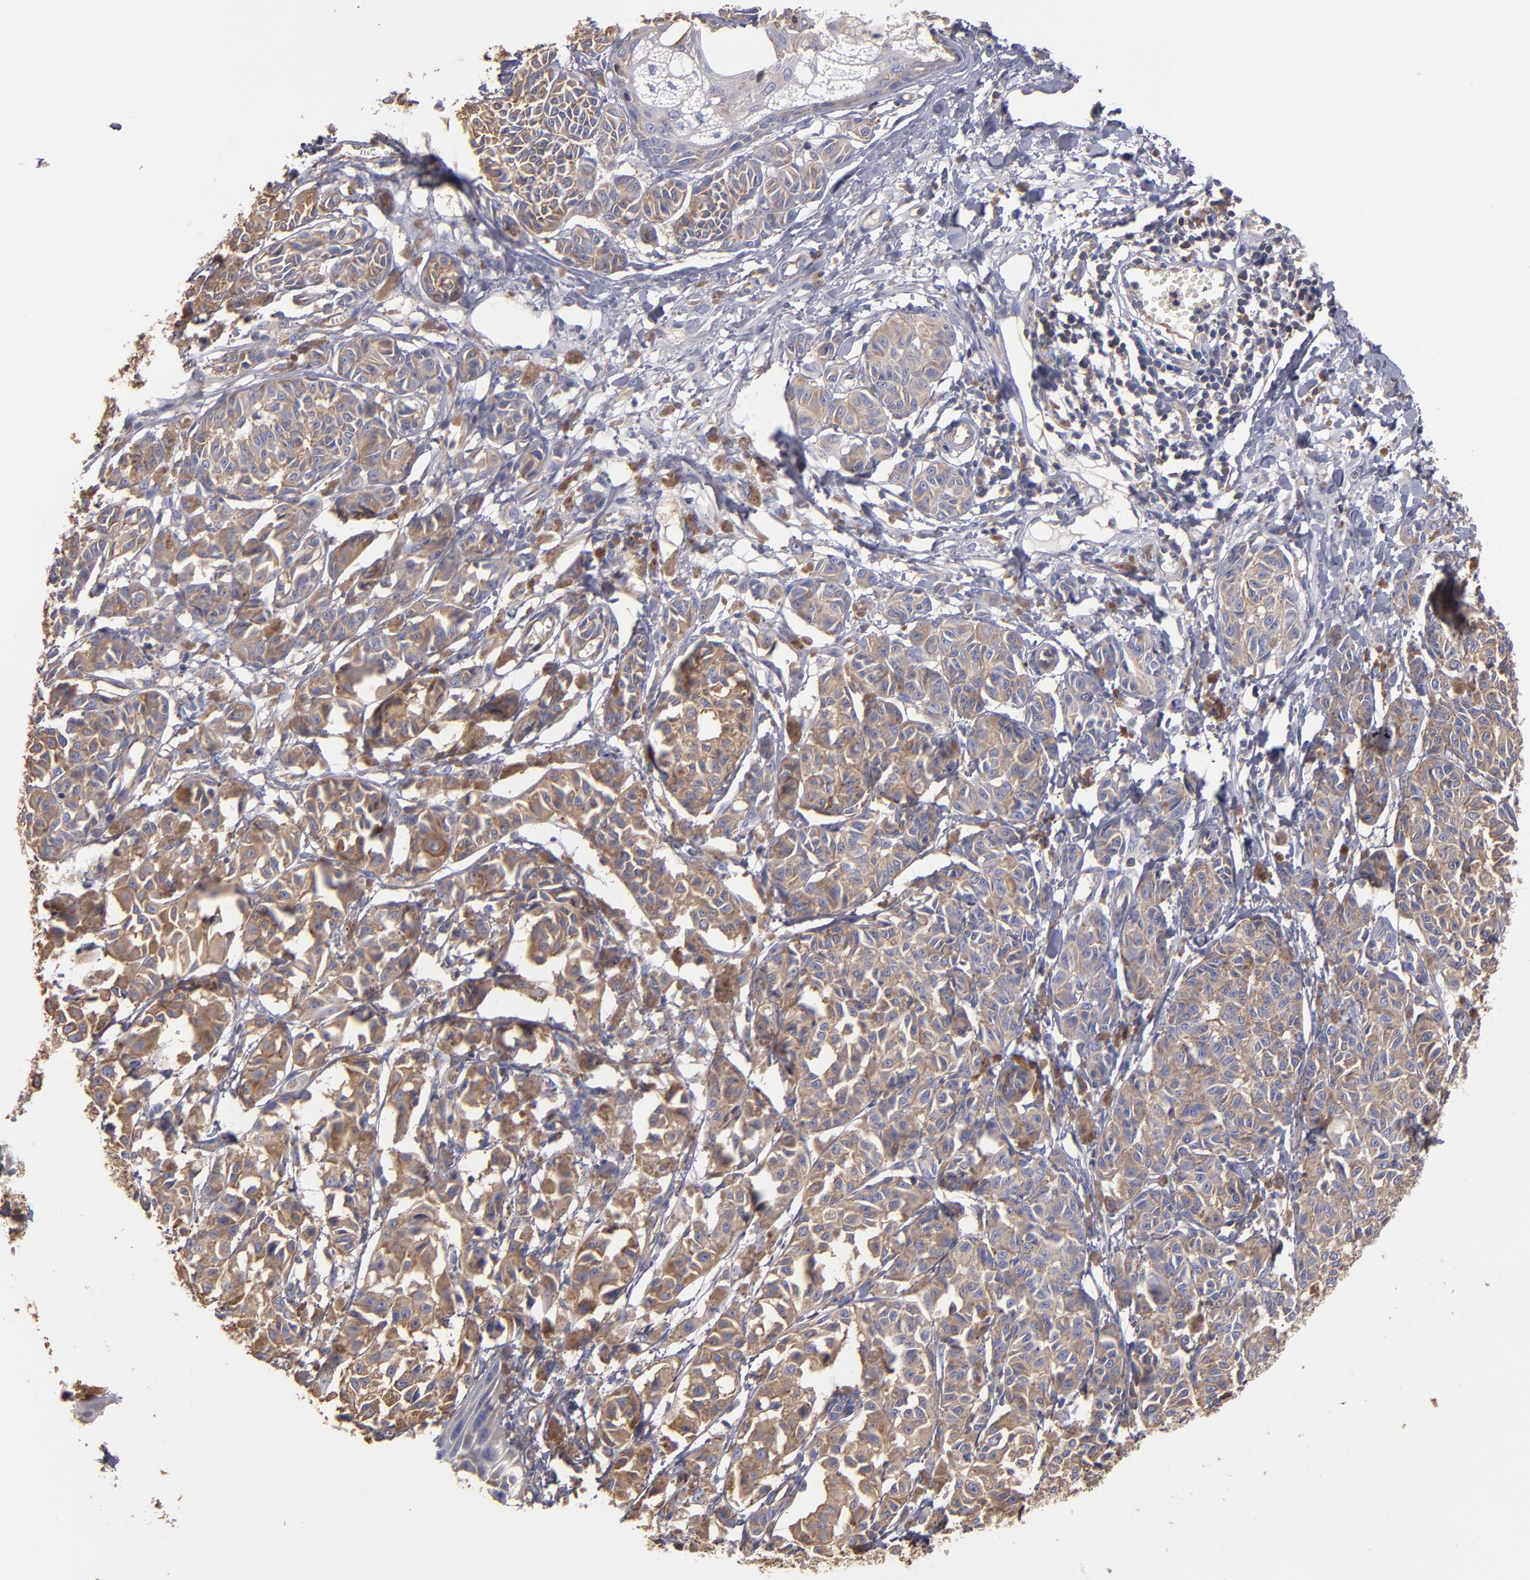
{"staining": {"intensity": "moderate", "quantity": ">75%", "location": "cytoplasmic/membranous"}, "tissue": "melanoma", "cell_type": "Tumor cells", "image_type": "cancer", "snomed": [{"axis": "morphology", "description": "Malignant melanoma, NOS"}, {"axis": "topography", "description": "Skin"}], "caption": "The photomicrograph reveals staining of malignant melanoma, revealing moderate cytoplasmic/membranous protein expression (brown color) within tumor cells.", "gene": "ESYT2", "patient": {"sex": "male", "age": 76}}